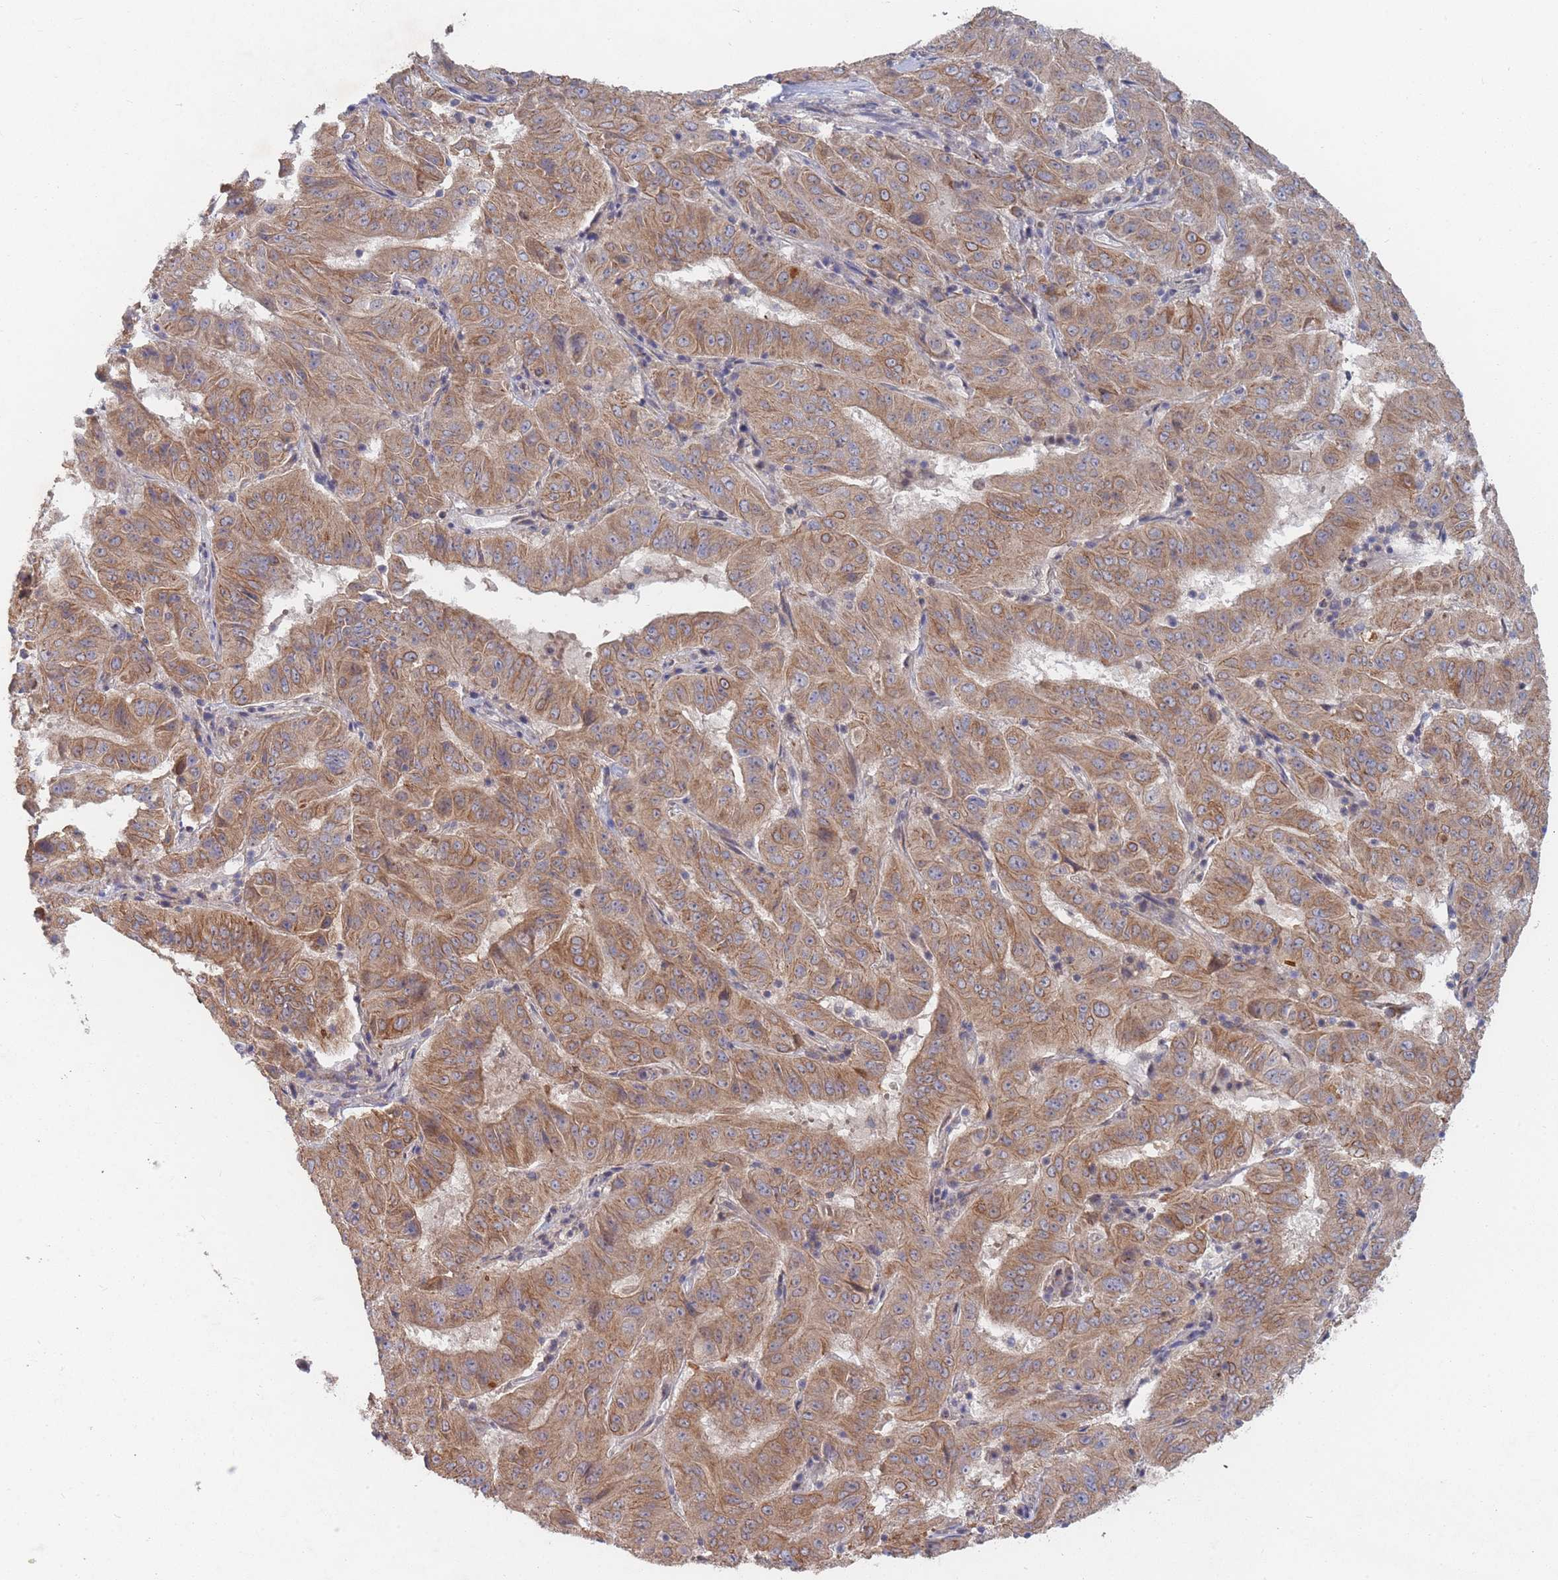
{"staining": {"intensity": "moderate", "quantity": ">75%", "location": "cytoplasmic/membranous"}, "tissue": "pancreatic cancer", "cell_type": "Tumor cells", "image_type": "cancer", "snomed": [{"axis": "morphology", "description": "Adenocarcinoma, NOS"}, {"axis": "topography", "description": "Pancreas"}], "caption": "IHC histopathology image of pancreatic cancer stained for a protein (brown), which exhibits medium levels of moderate cytoplasmic/membranous positivity in about >75% of tumor cells.", "gene": "SLC35F5", "patient": {"sex": "male", "age": 63}}